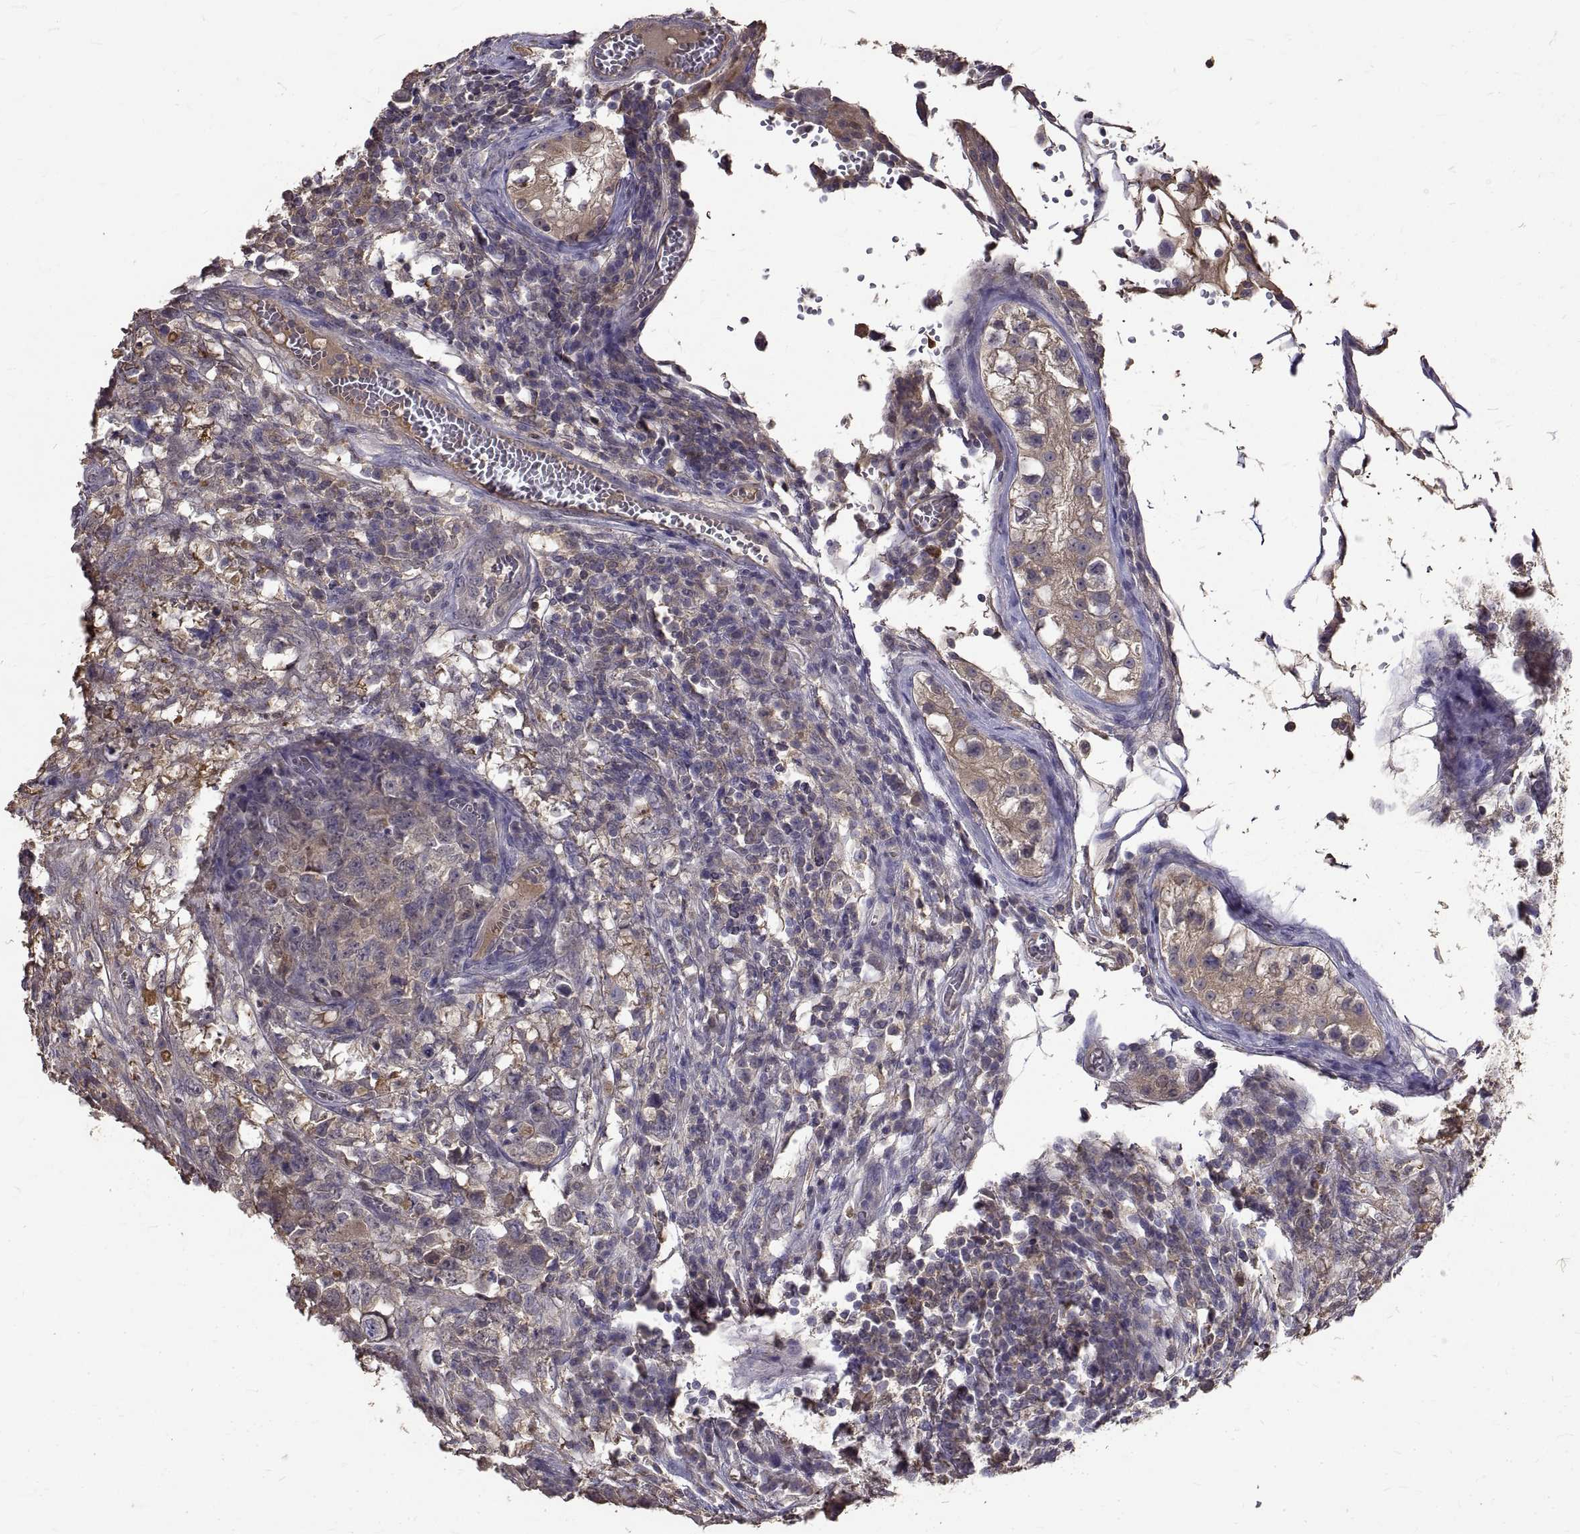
{"staining": {"intensity": "weak", "quantity": "<25%", "location": "cytoplasmic/membranous"}, "tissue": "testis cancer", "cell_type": "Tumor cells", "image_type": "cancer", "snomed": [{"axis": "morphology", "description": "Carcinoma, Embryonal, NOS"}, {"axis": "topography", "description": "Testis"}], "caption": "Embryonal carcinoma (testis) was stained to show a protein in brown. There is no significant expression in tumor cells.", "gene": "PEA15", "patient": {"sex": "male", "age": 23}}